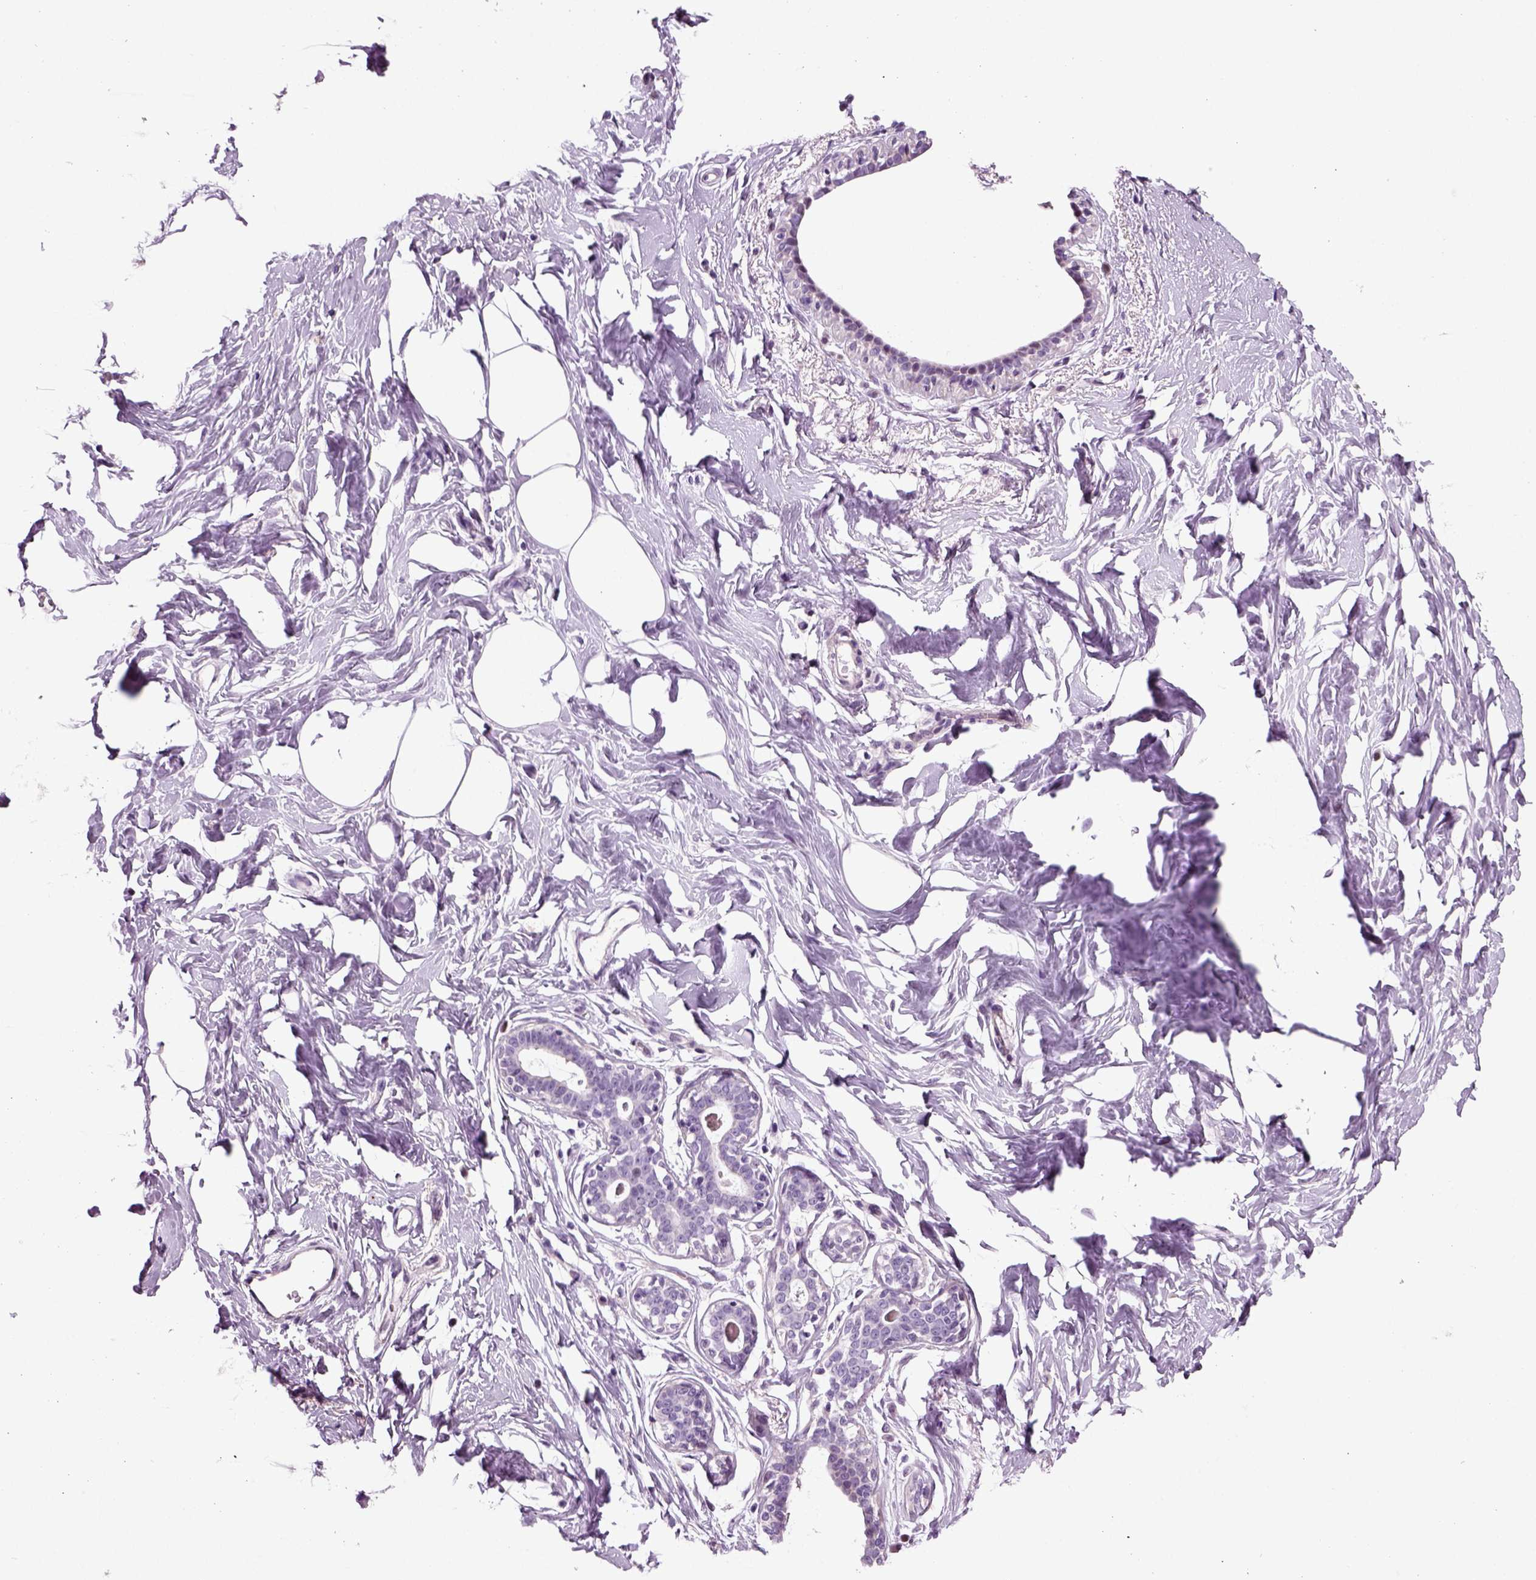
{"staining": {"intensity": "negative", "quantity": "none", "location": "none"}, "tissue": "breast", "cell_type": "Adipocytes", "image_type": "normal", "snomed": [{"axis": "morphology", "description": "Normal tissue, NOS"}, {"axis": "morphology", "description": "Lobular carcinoma, in situ"}, {"axis": "topography", "description": "Breast"}], "caption": "Immunohistochemical staining of normal breast displays no significant positivity in adipocytes. Brightfield microscopy of IHC stained with DAB (brown) and hematoxylin (blue), captured at high magnification.", "gene": "ARID3A", "patient": {"sex": "female", "age": 35}}